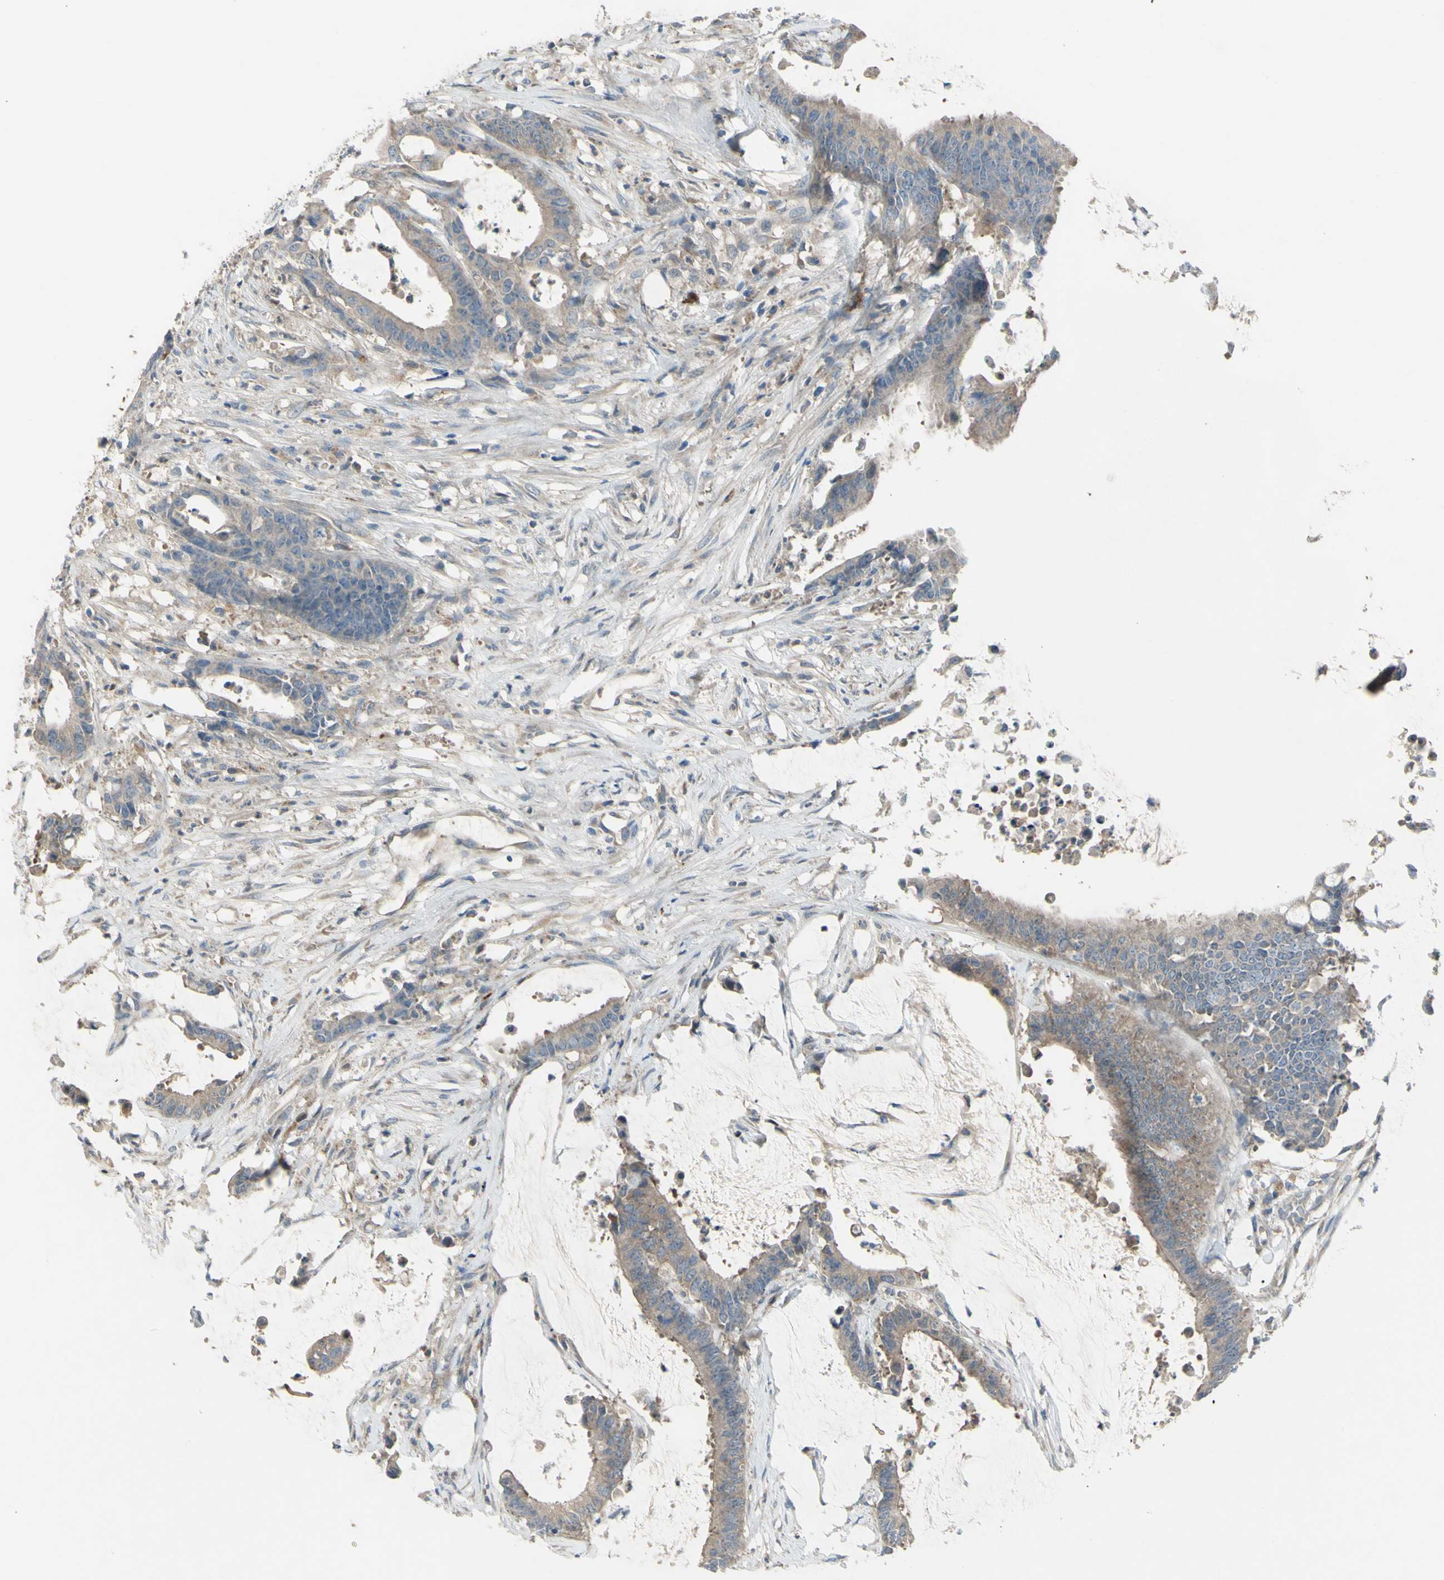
{"staining": {"intensity": "weak", "quantity": ">75%", "location": "cytoplasmic/membranous"}, "tissue": "colorectal cancer", "cell_type": "Tumor cells", "image_type": "cancer", "snomed": [{"axis": "morphology", "description": "Adenocarcinoma, NOS"}, {"axis": "topography", "description": "Rectum"}], "caption": "Colorectal cancer stained for a protein reveals weak cytoplasmic/membranous positivity in tumor cells.", "gene": "AFP", "patient": {"sex": "female", "age": 66}}